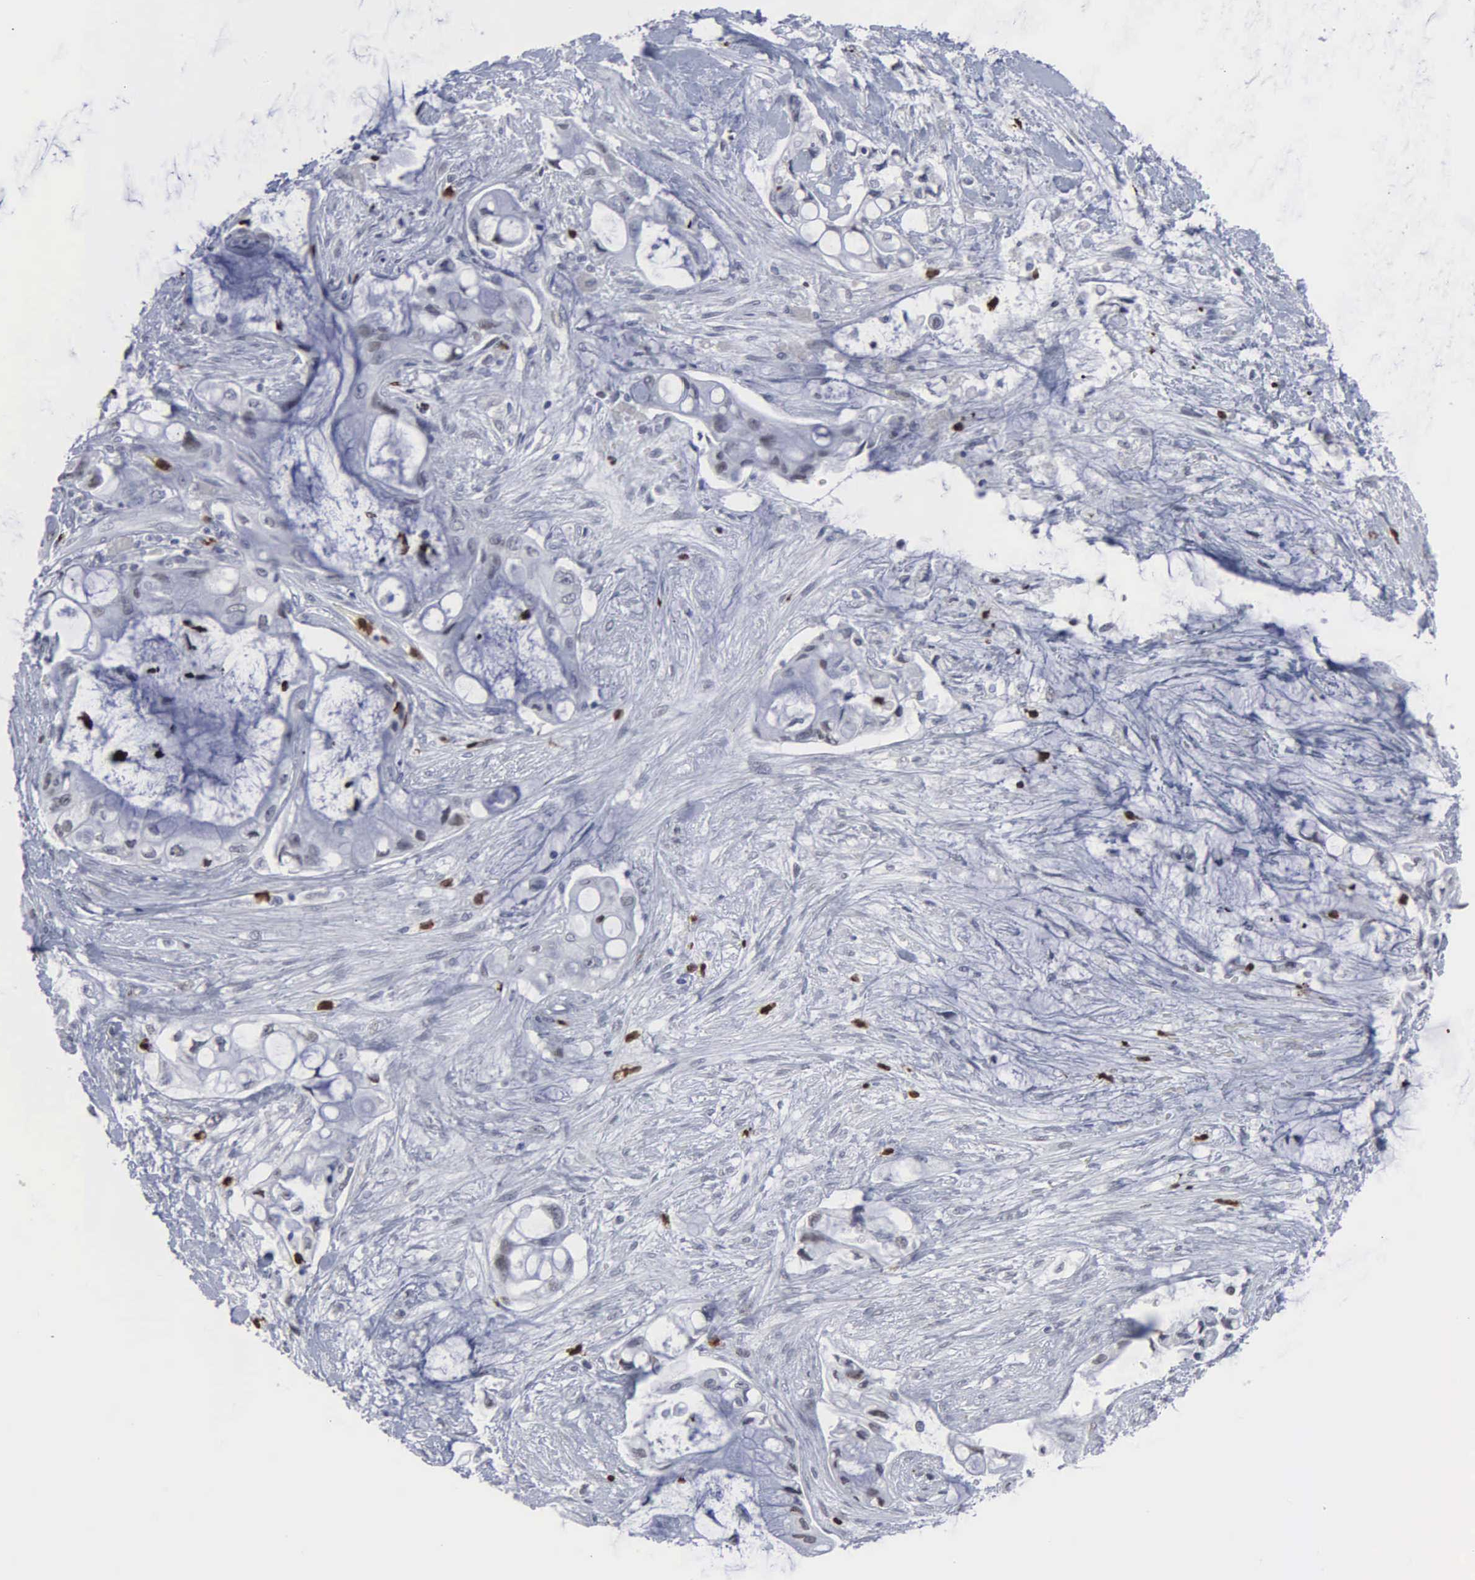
{"staining": {"intensity": "negative", "quantity": "none", "location": "none"}, "tissue": "pancreatic cancer", "cell_type": "Tumor cells", "image_type": "cancer", "snomed": [{"axis": "morphology", "description": "Adenocarcinoma, NOS"}, {"axis": "topography", "description": "Pancreas"}], "caption": "Immunohistochemistry (IHC) histopathology image of human pancreatic cancer (adenocarcinoma) stained for a protein (brown), which displays no expression in tumor cells. The staining was performed using DAB to visualize the protein expression in brown, while the nuclei were stained in blue with hematoxylin (Magnification: 20x).", "gene": "SPIN3", "patient": {"sex": "female", "age": 70}}